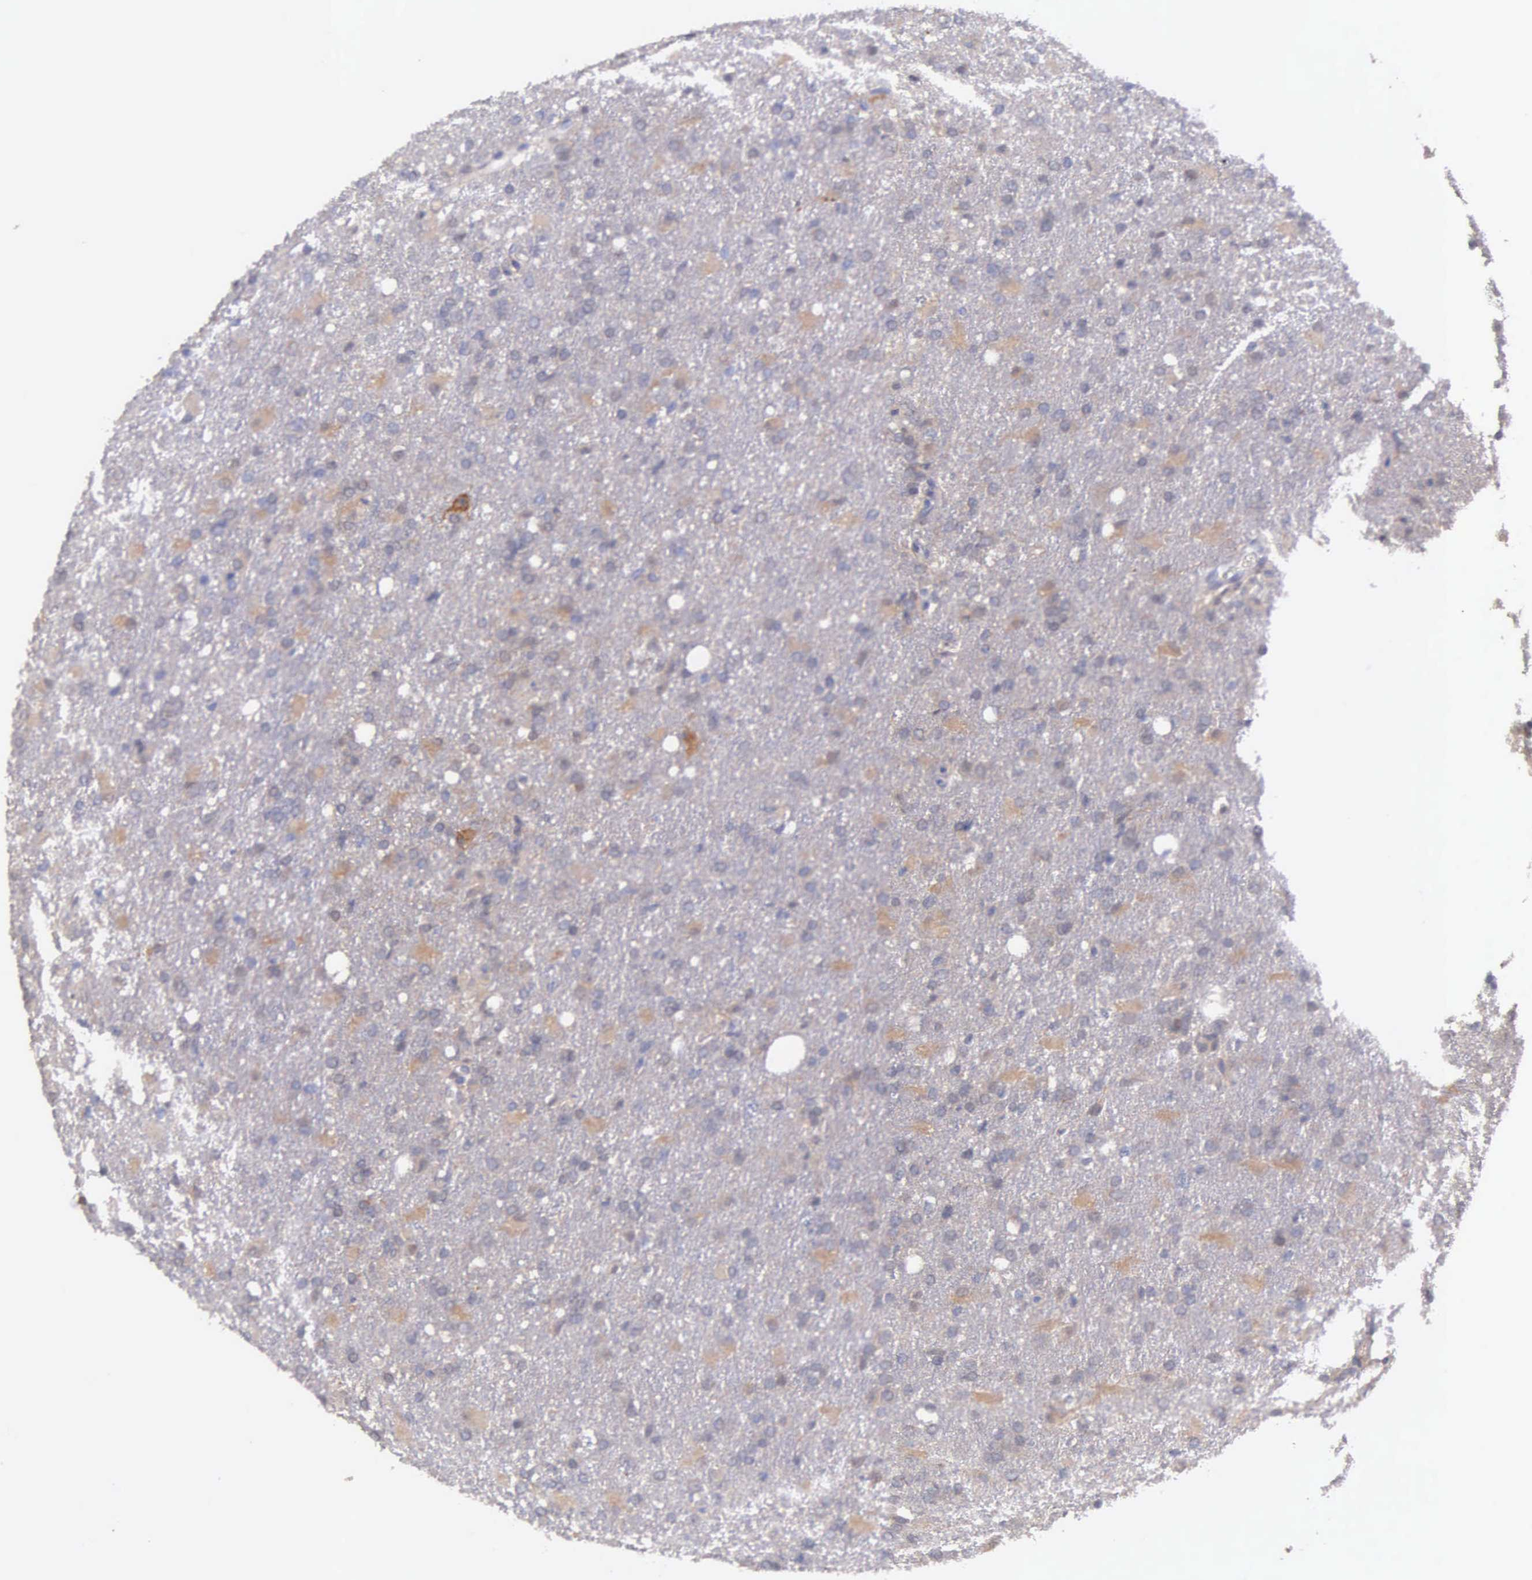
{"staining": {"intensity": "weak", "quantity": "<25%", "location": "cytoplasmic/membranous"}, "tissue": "glioma", "cell_type": "Tumor cells", "image_type": "cancer", "snomed": [{"axis": "morphology", "description": "Glioma, malignant, High grade"}, {"axis": "topography", "description": "Brain"}], "caption": "The image displays no significant staining in tumor cells of high-grade glioma (malignant).", "gene": "GSTT2", "patient": {"sex": "male", "age": 68}}